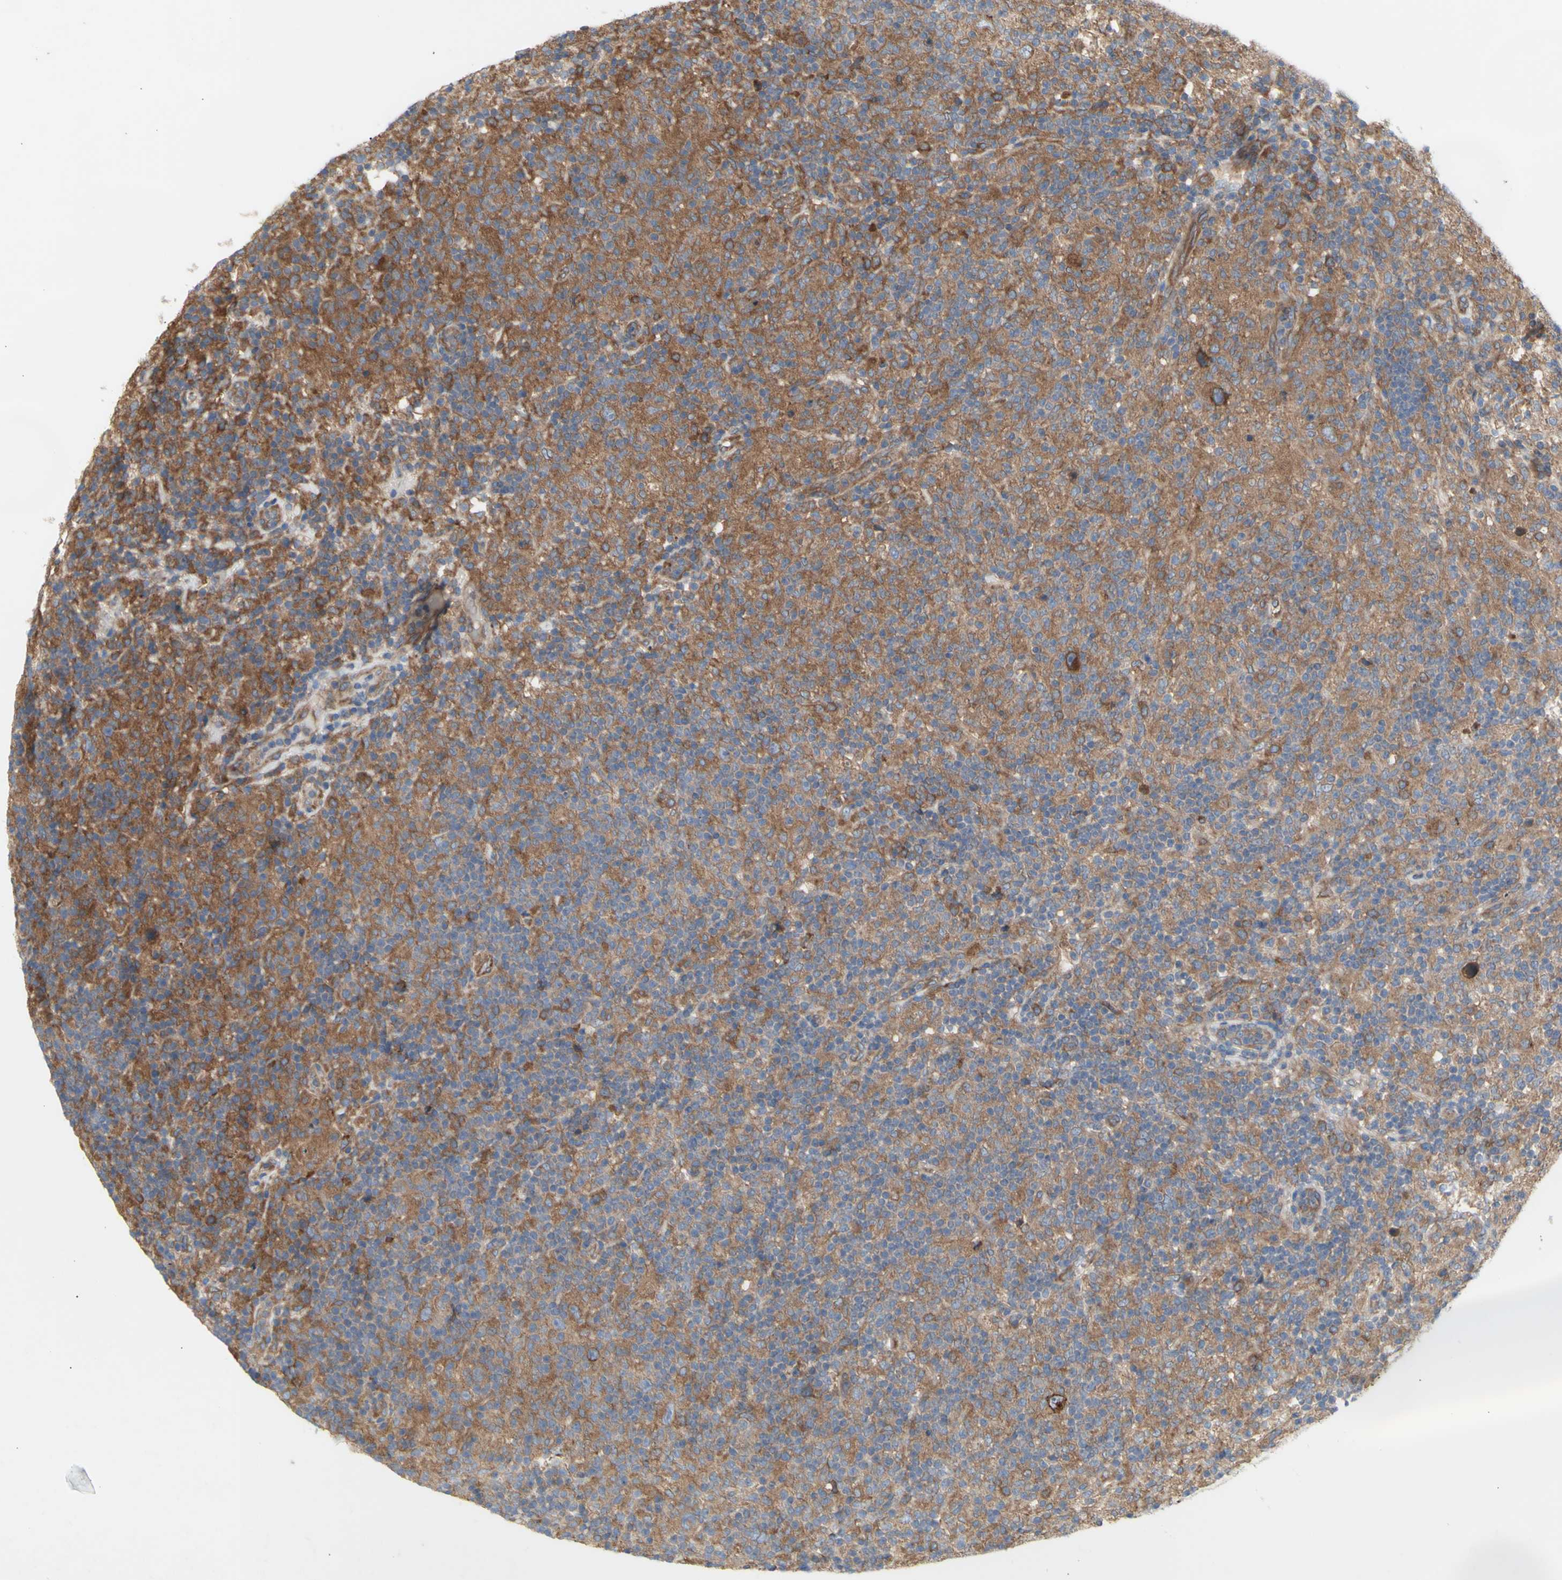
{"staining": {"intensity": "moderate", "quantity": "25%-75%", "location": "cytoplasmic/membranous"}, "tissue": "lymphoma", "cell_type": "Tumor cells", "image_type": "cancer", "snomed": [{"axis": "morphology", "description": "Hodgkin's disease, NOS"}, {"axis": "topography", "description": "Lymph node"}], "caption": "DAB (3,3'-diaminobenzidine) immunohistochemical staining of human Hodgkin's disease reveals moderate cytoplasmic/membranous protein expression in approximately 25%-75% of tumor cells.", "gene": "KLC1", "patient": {"sex": "male", "age": 70}}